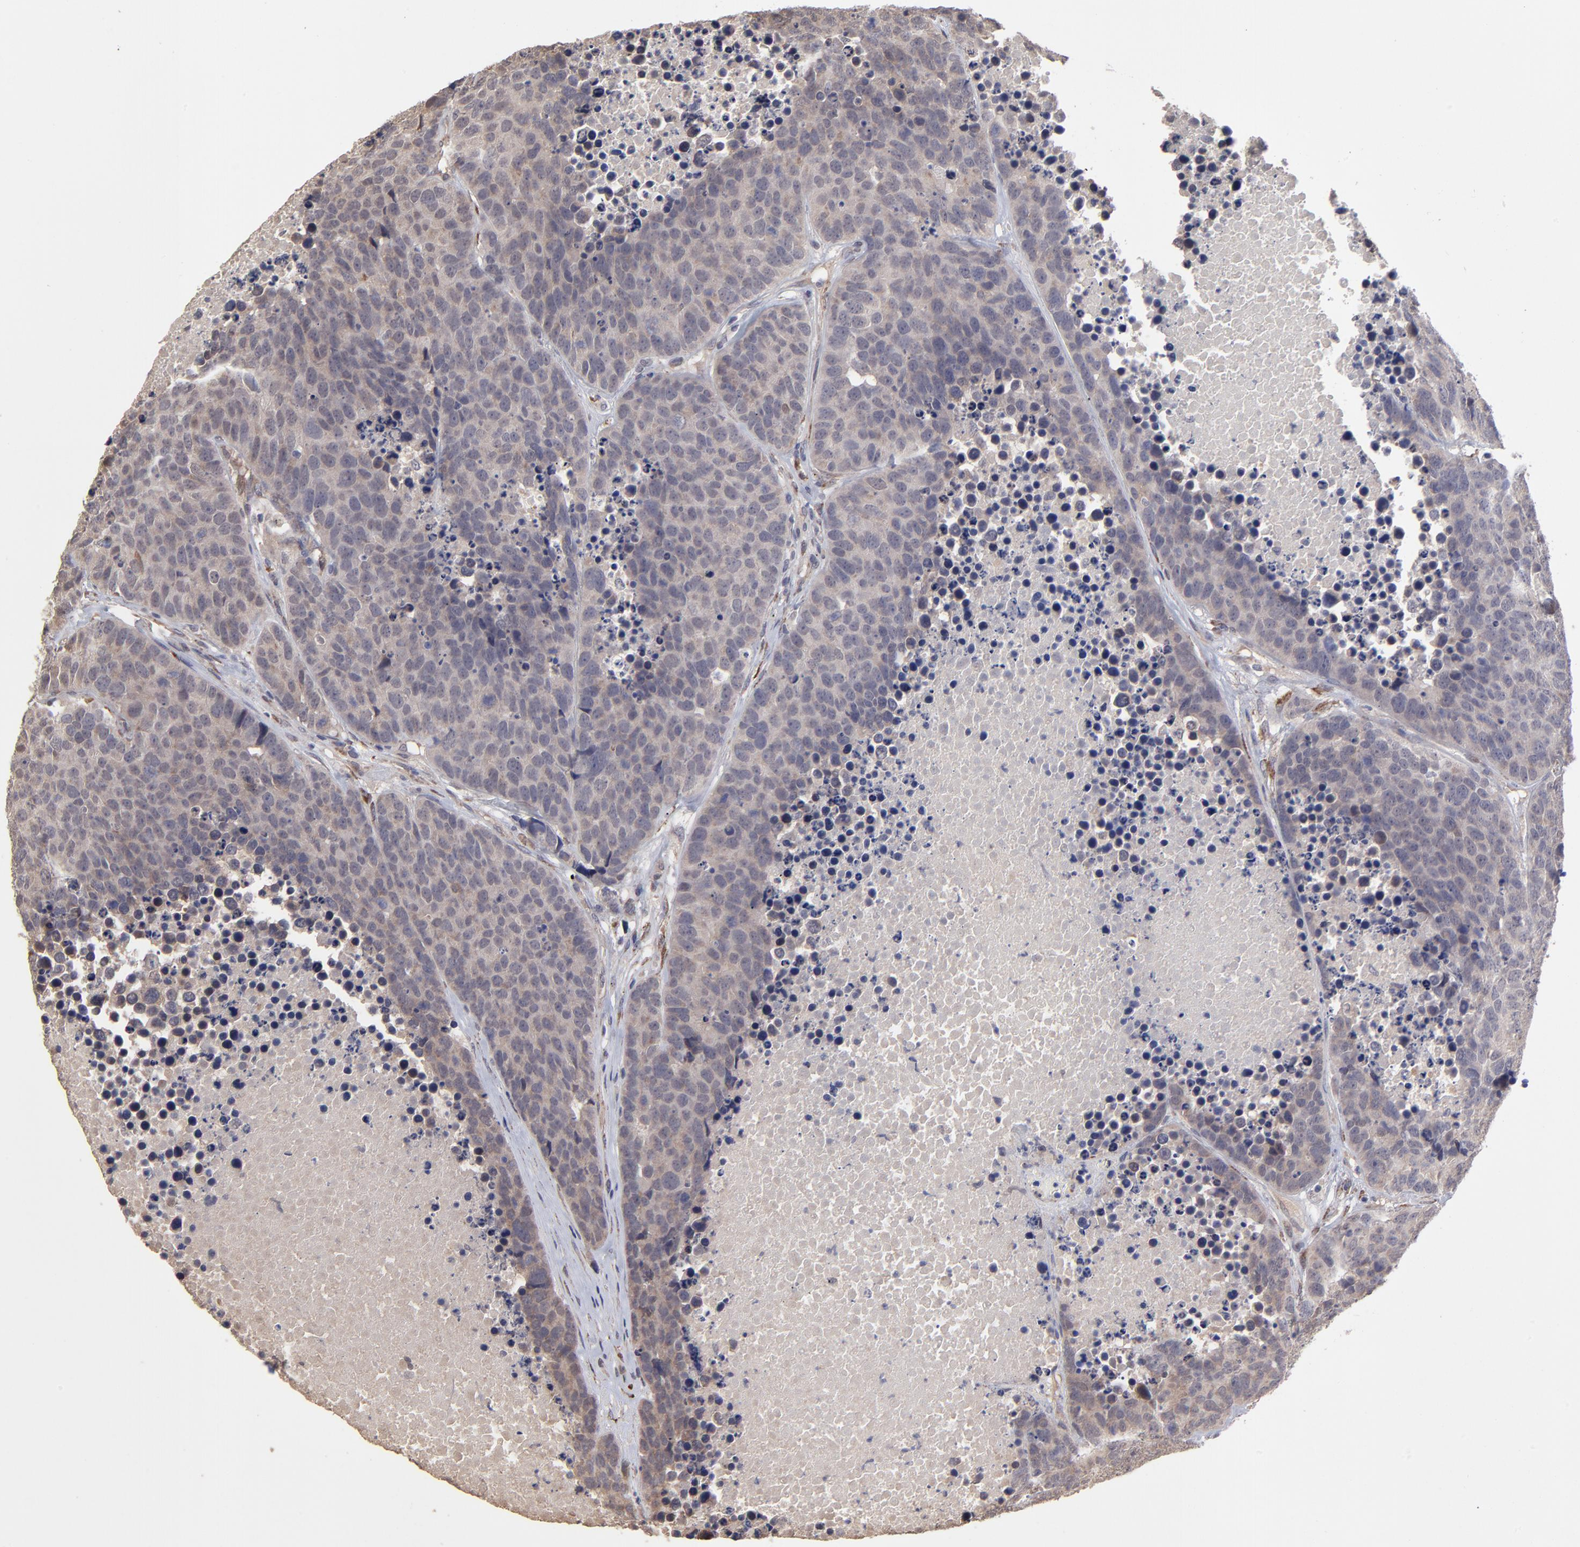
{"staining": {"intensity": "weak", "quantity": ">75%", "location": "cytoplasmic/membranous"}, "tissue": "carcinoid", "cell_type": "Tumor cells", "image_type": "cancer", "snomed": [{"axis": "morphology", "description": "Carcinoid, malignant, NOS"}, {"axis": "topography", "description": "Lung"}], "caption": "Approximately >75% of tumor cells in human carcinoid demonstrate weak cytoplasmic/membranous protein positivity as visualized by brown immunohistochemical staining.", "gene": "CHL1", "patient": {"sex": "male", "age": 60}}